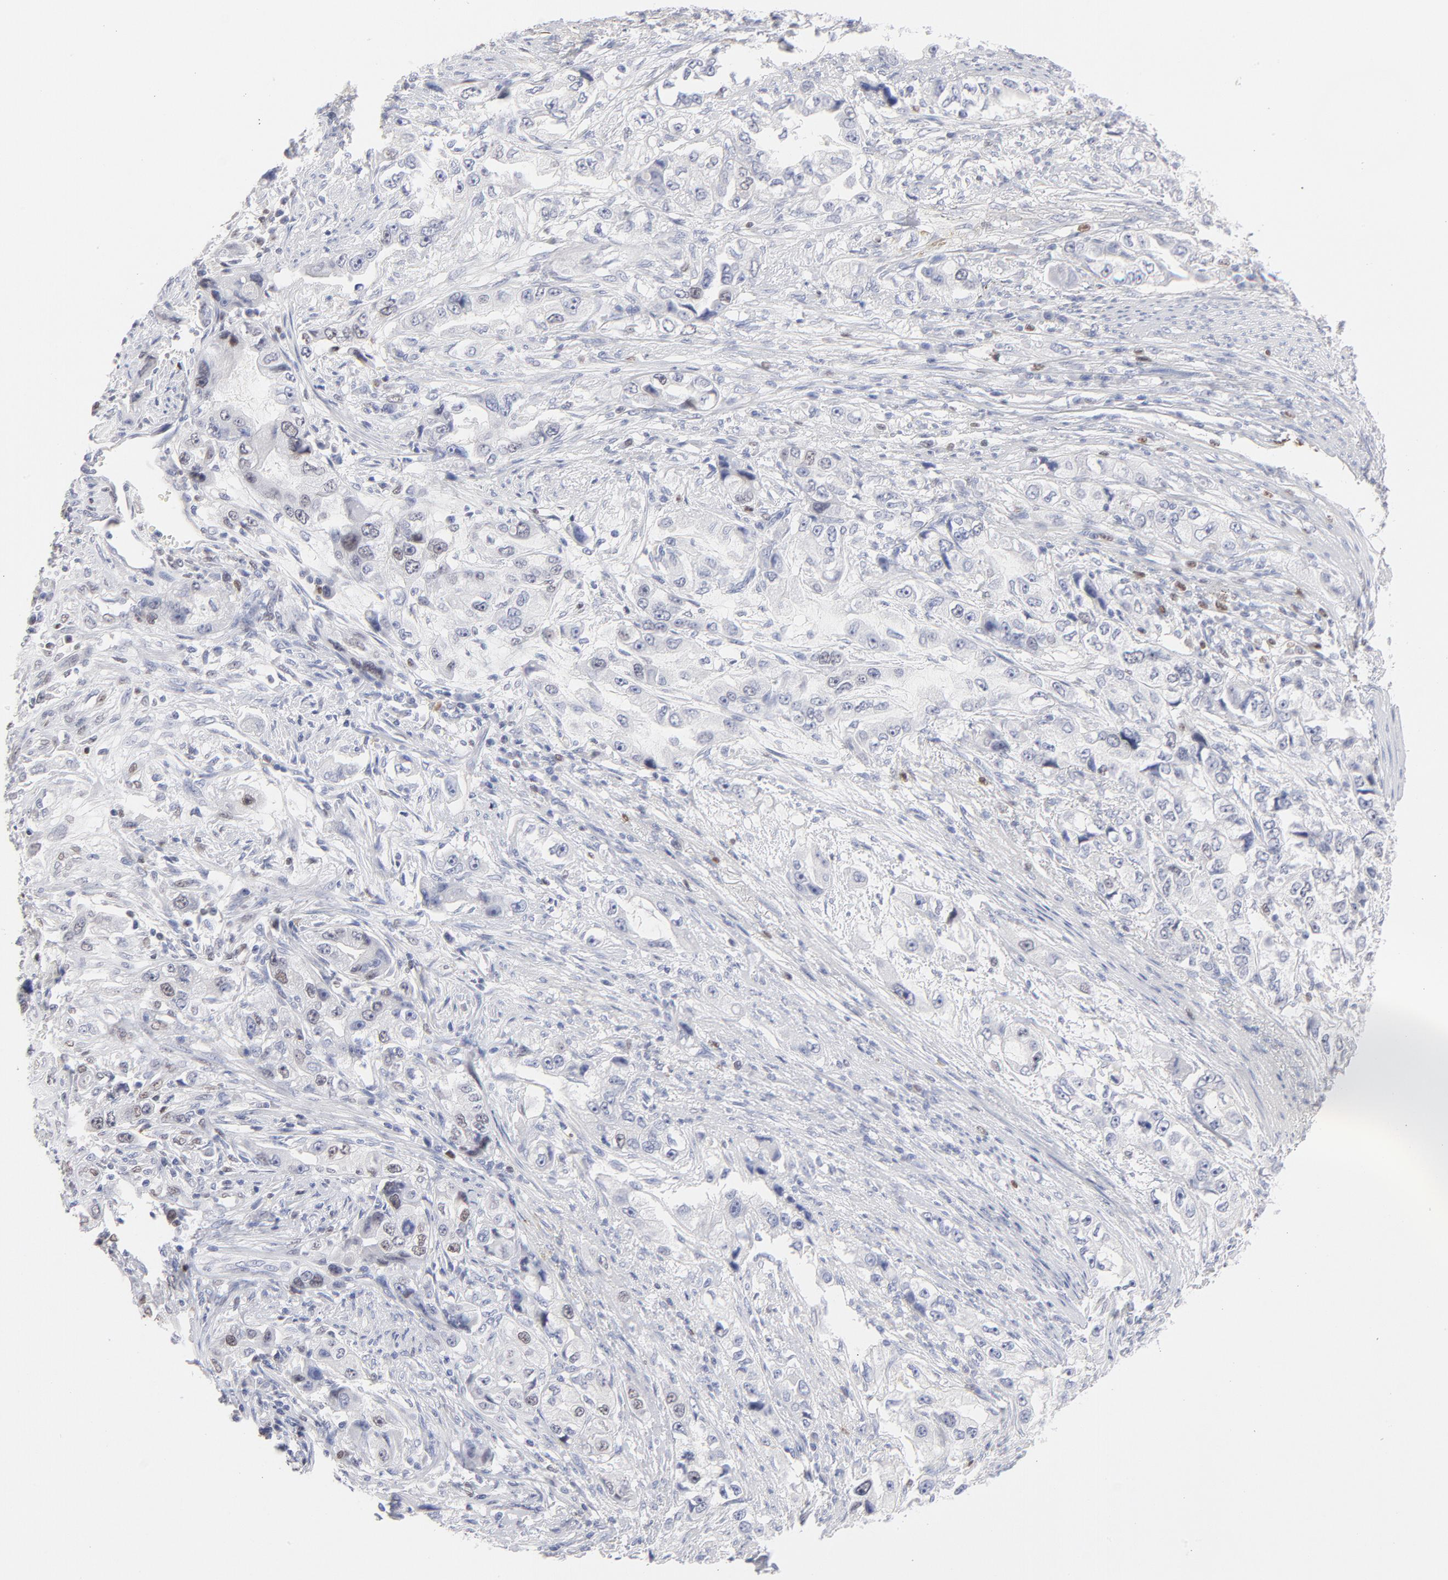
{"staining": {"intensity": "weak", "quantity": "<25%", "location": "nuclear"}, "tissue": "stomach cancer", "cell_type": "Tumor cells", "image_type": "cancer", "snomed": [{"axis": "morphology", "description": "Adenocarcinoma, NOS"}, {"axis": "topography", "description": "Stomach, lower"}], "caption": "Stomach cancer was stained to show a protein in brown. There is no significant staining in tumor cells. Brightfield microscopy of immunohistochemistry stained with DAB (brown) and hematoxylin (blue), captured at high magnification.", "gene": "MCM7", "patient": {"sex": "female", "age": 93}}